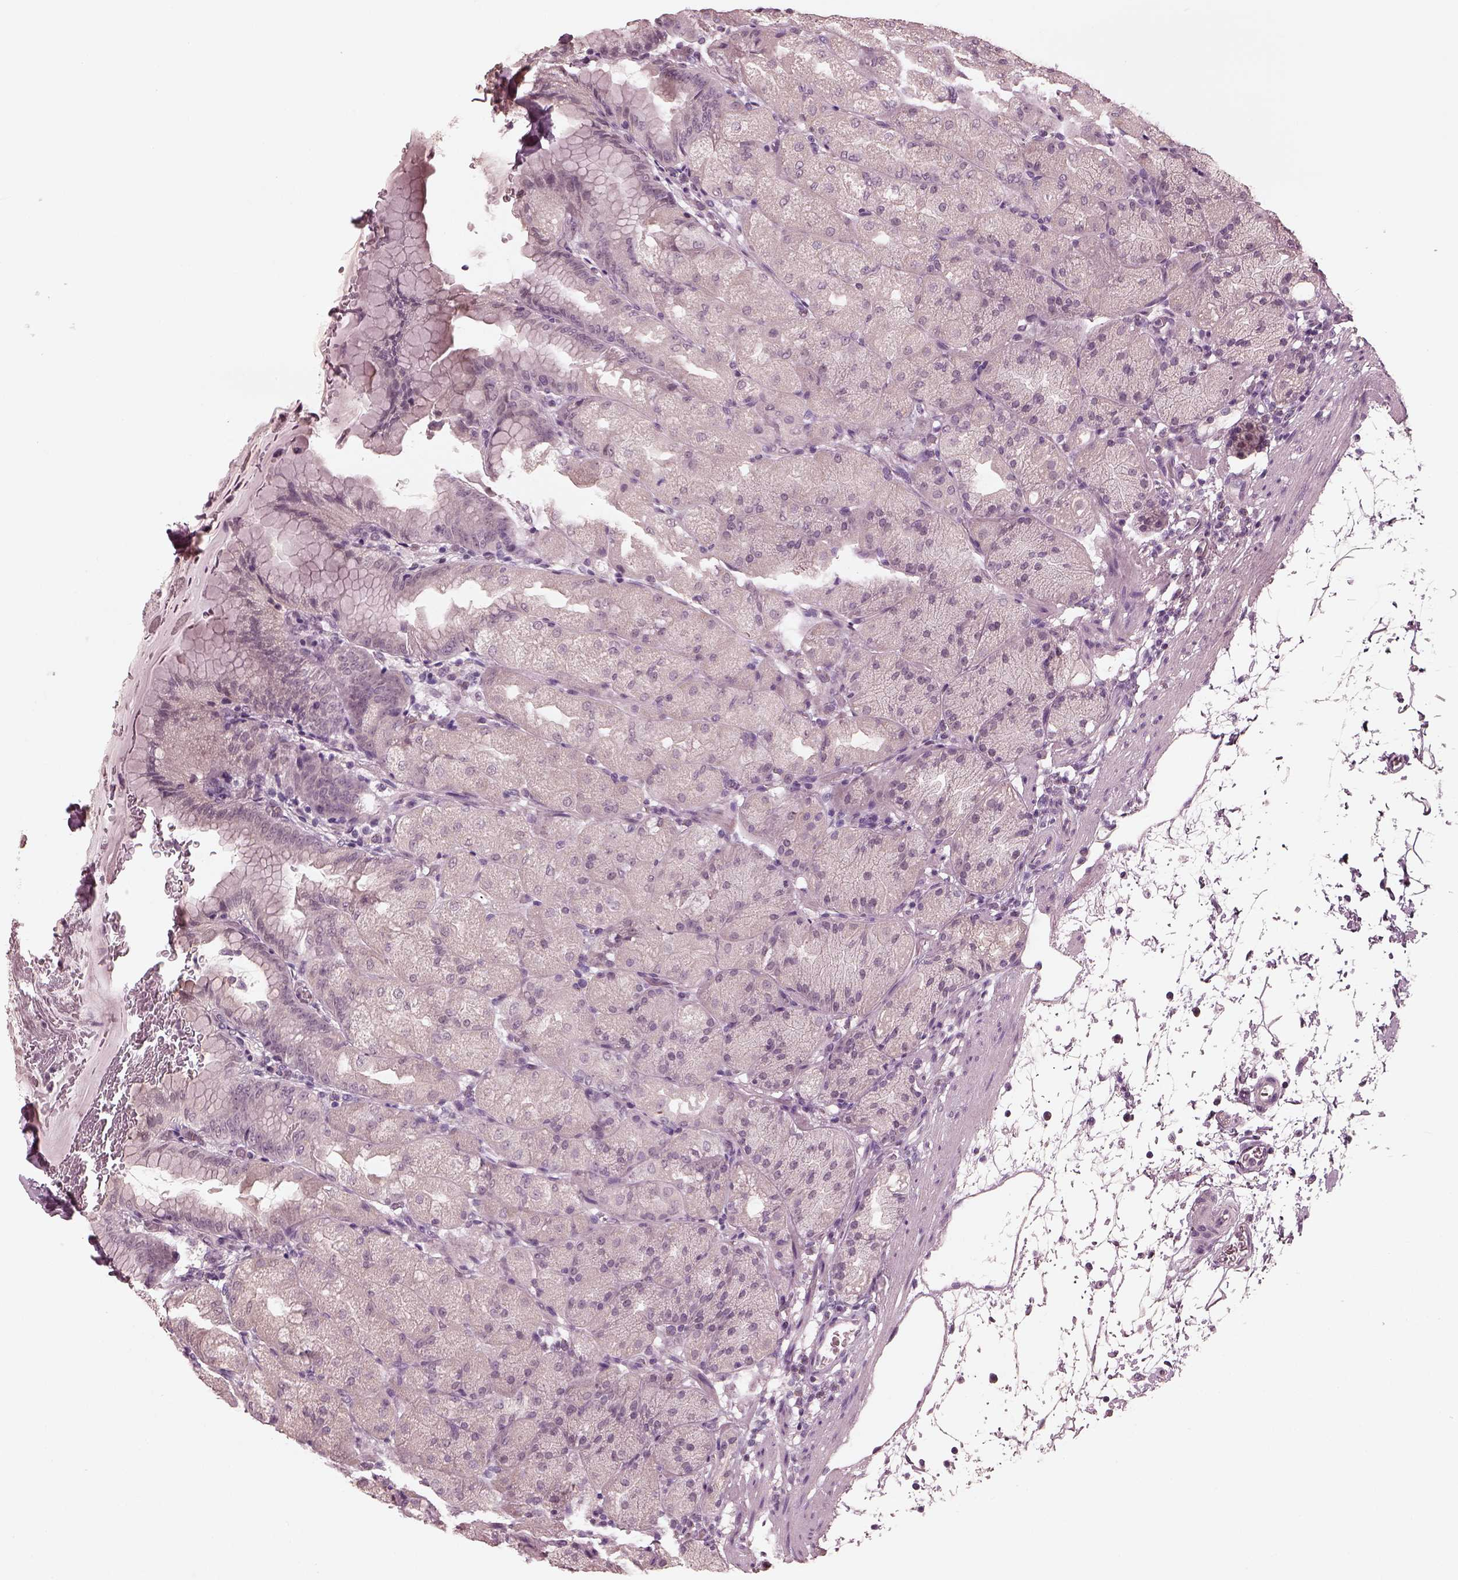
{"staining": {"intensity": "negative", "quantity": "none", "location": "none"}, "tissue": "stomach", "cell_type": "Glandular cells", "image_type": "normal", "snomed": [{"axis": "morphology", "description": "Normal tissue, NOS"}, {"axis": "topography", "description": "Stomach, upper"}, {"axis": "topography", "description": "Stomach"}, {"axis": "topography", "description": "Stomach, lower"}], "caption": "High magnification brightfield microscopy of unremarkable stomach stained with DAB (3,3'-diaminobenzidine) (brown) and counterstained with hematoxylin (blue): glandular cells show no significant staining. The staining was performed using DAB to visualize the protein expression in brown, while the nuclei were stained in blue with hematoxylin (Magnification: 20x).", "gene": "OPTC", "patient": {"sex": "male", "age": 62}}